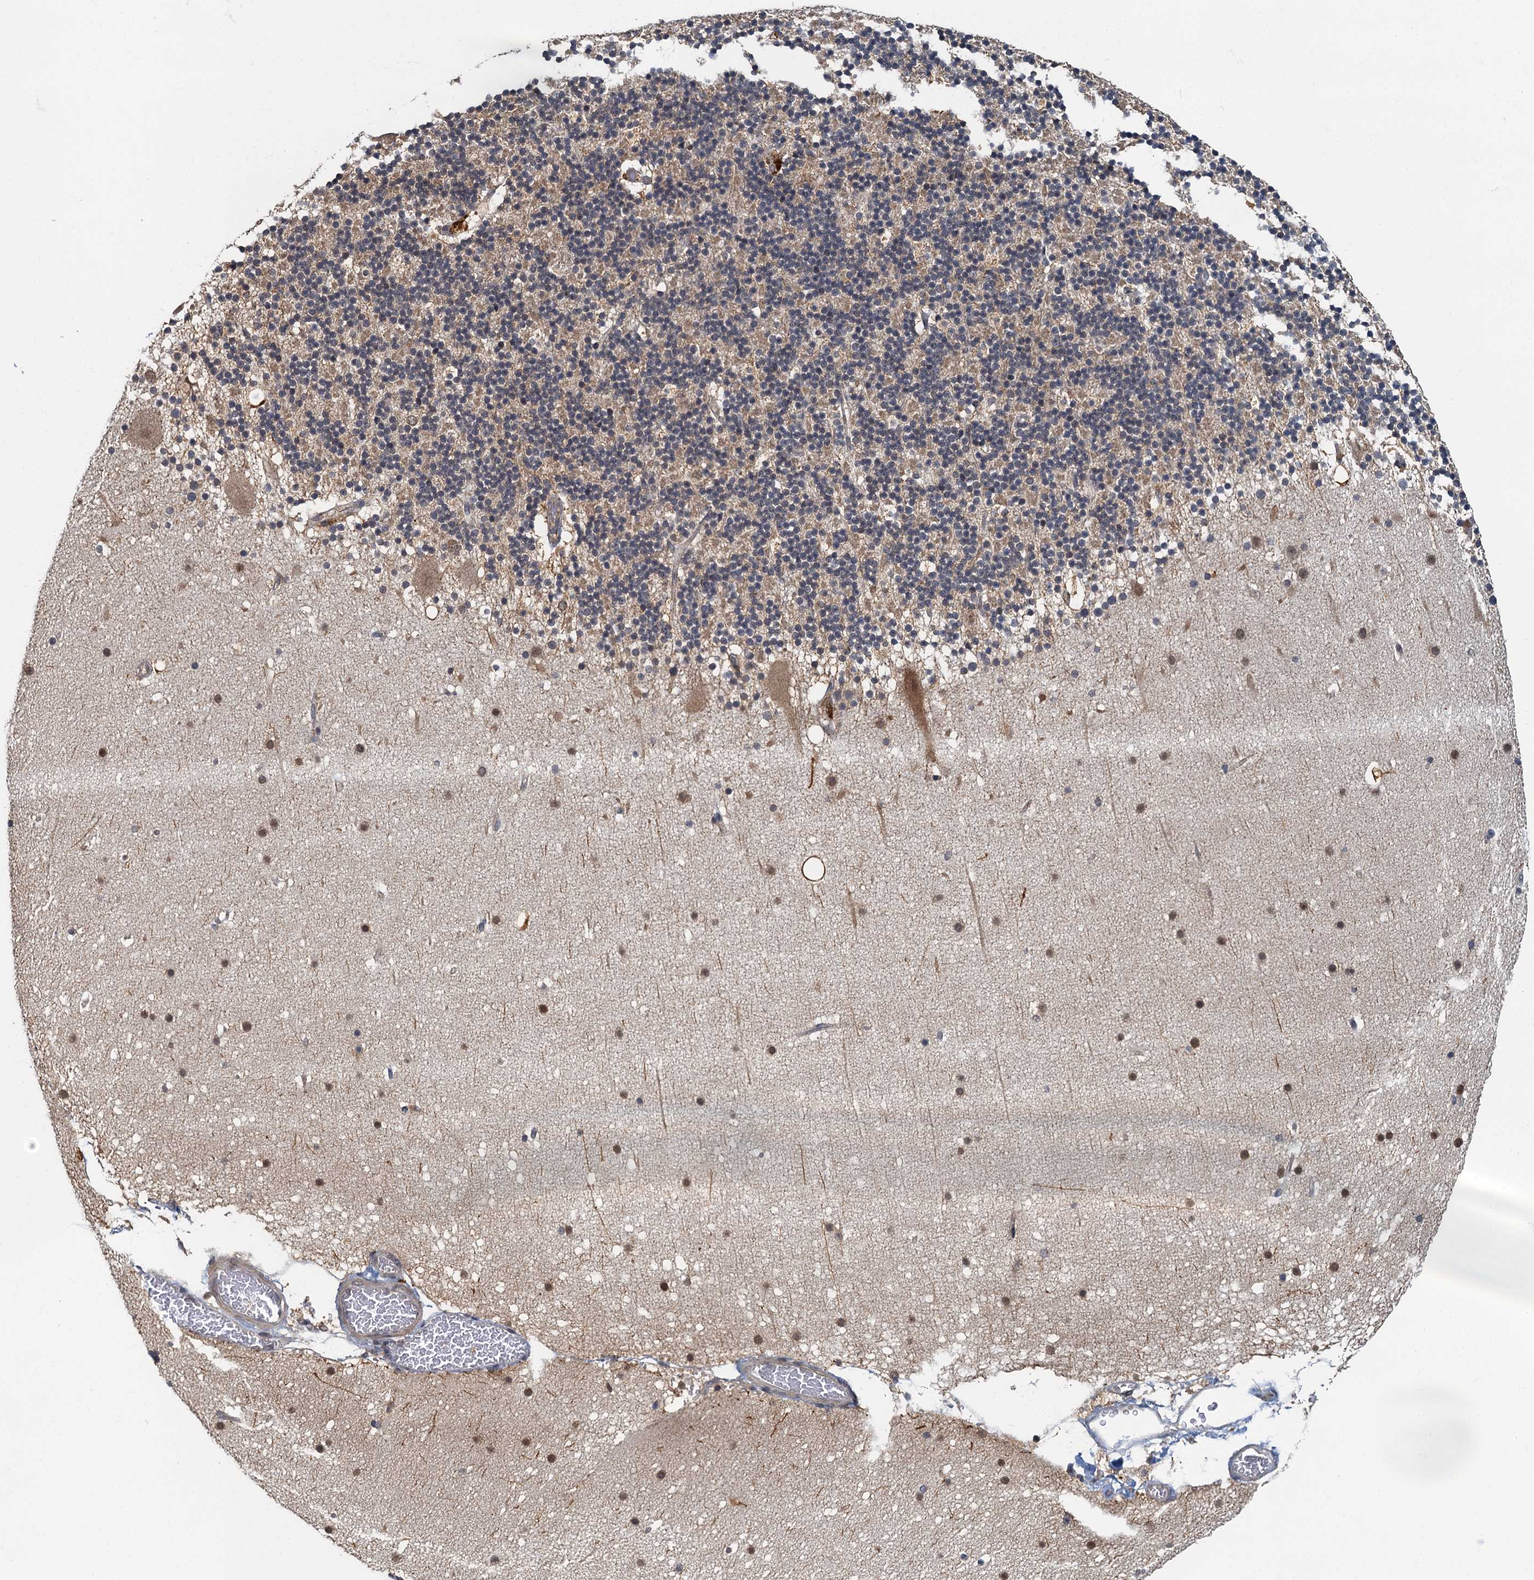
{"staining": {"intensity": "weak", "quantity": "25%-75%", "location": "cytoplasmic/membranous"}, "tissue": "cerebellum", "cell_type": "Cells in granular layer", "image_type": "normal", "snomed": [{"axis": "morphology", "description": "Normal tissue, NOS"}, {"axis": "topography", "description": "Cerebellum"}], "caption": "This image exhibits immunohistochemistry (IHC) staining of benign cerebellum, with low weak cytoplasmic/membranous positivity in approximately 25%-75% of cells in granular layer.", "gene": "WDCP", "patient": {"sex": "male", "age": 57}}